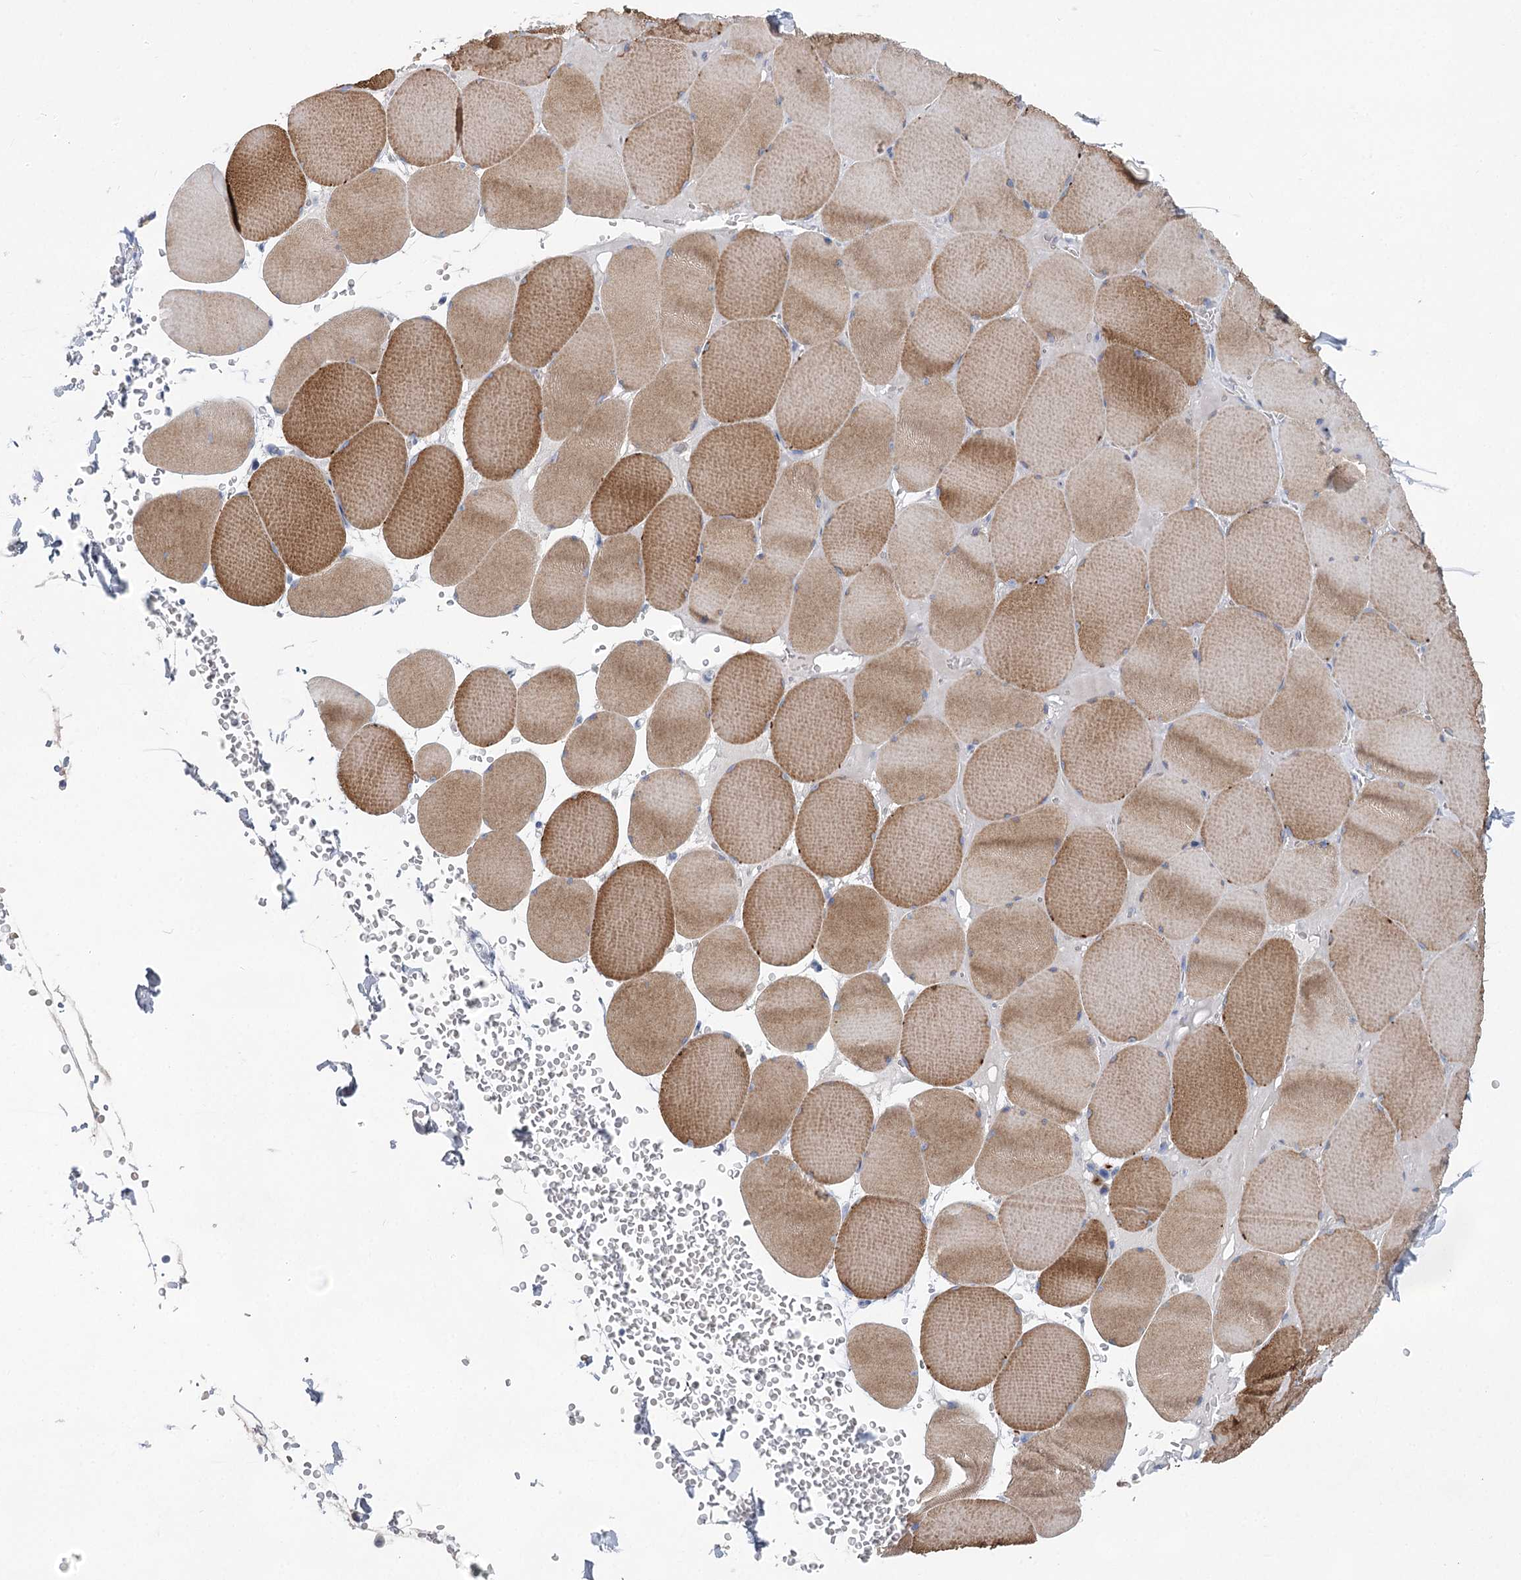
{"staining": {"intensity": "moderate", "quantity": "25%-75%", "location": "cytoplasmic/membranous"}, "tissue": "skeletal muscle", "cell_type": "Myocytes", "image_type": "normal", "snomed": [{"axis": "morphology", "description": "Normal tissue, NOS"}, {"axis": "topography", "description": "Skeletal muscle"}, {"axis": "topography", "description": "Head-Neck"}], "caption": "IHC photomicrograph of unremarkable skeletal muscle stained for a protein (brown), which demonstrates medium levels of moderate cytoplasmic/membranous expression in about 25%-75% of myocytes.", "gene": "WDR74", "patient": {"sex": "male", "age": 66}}